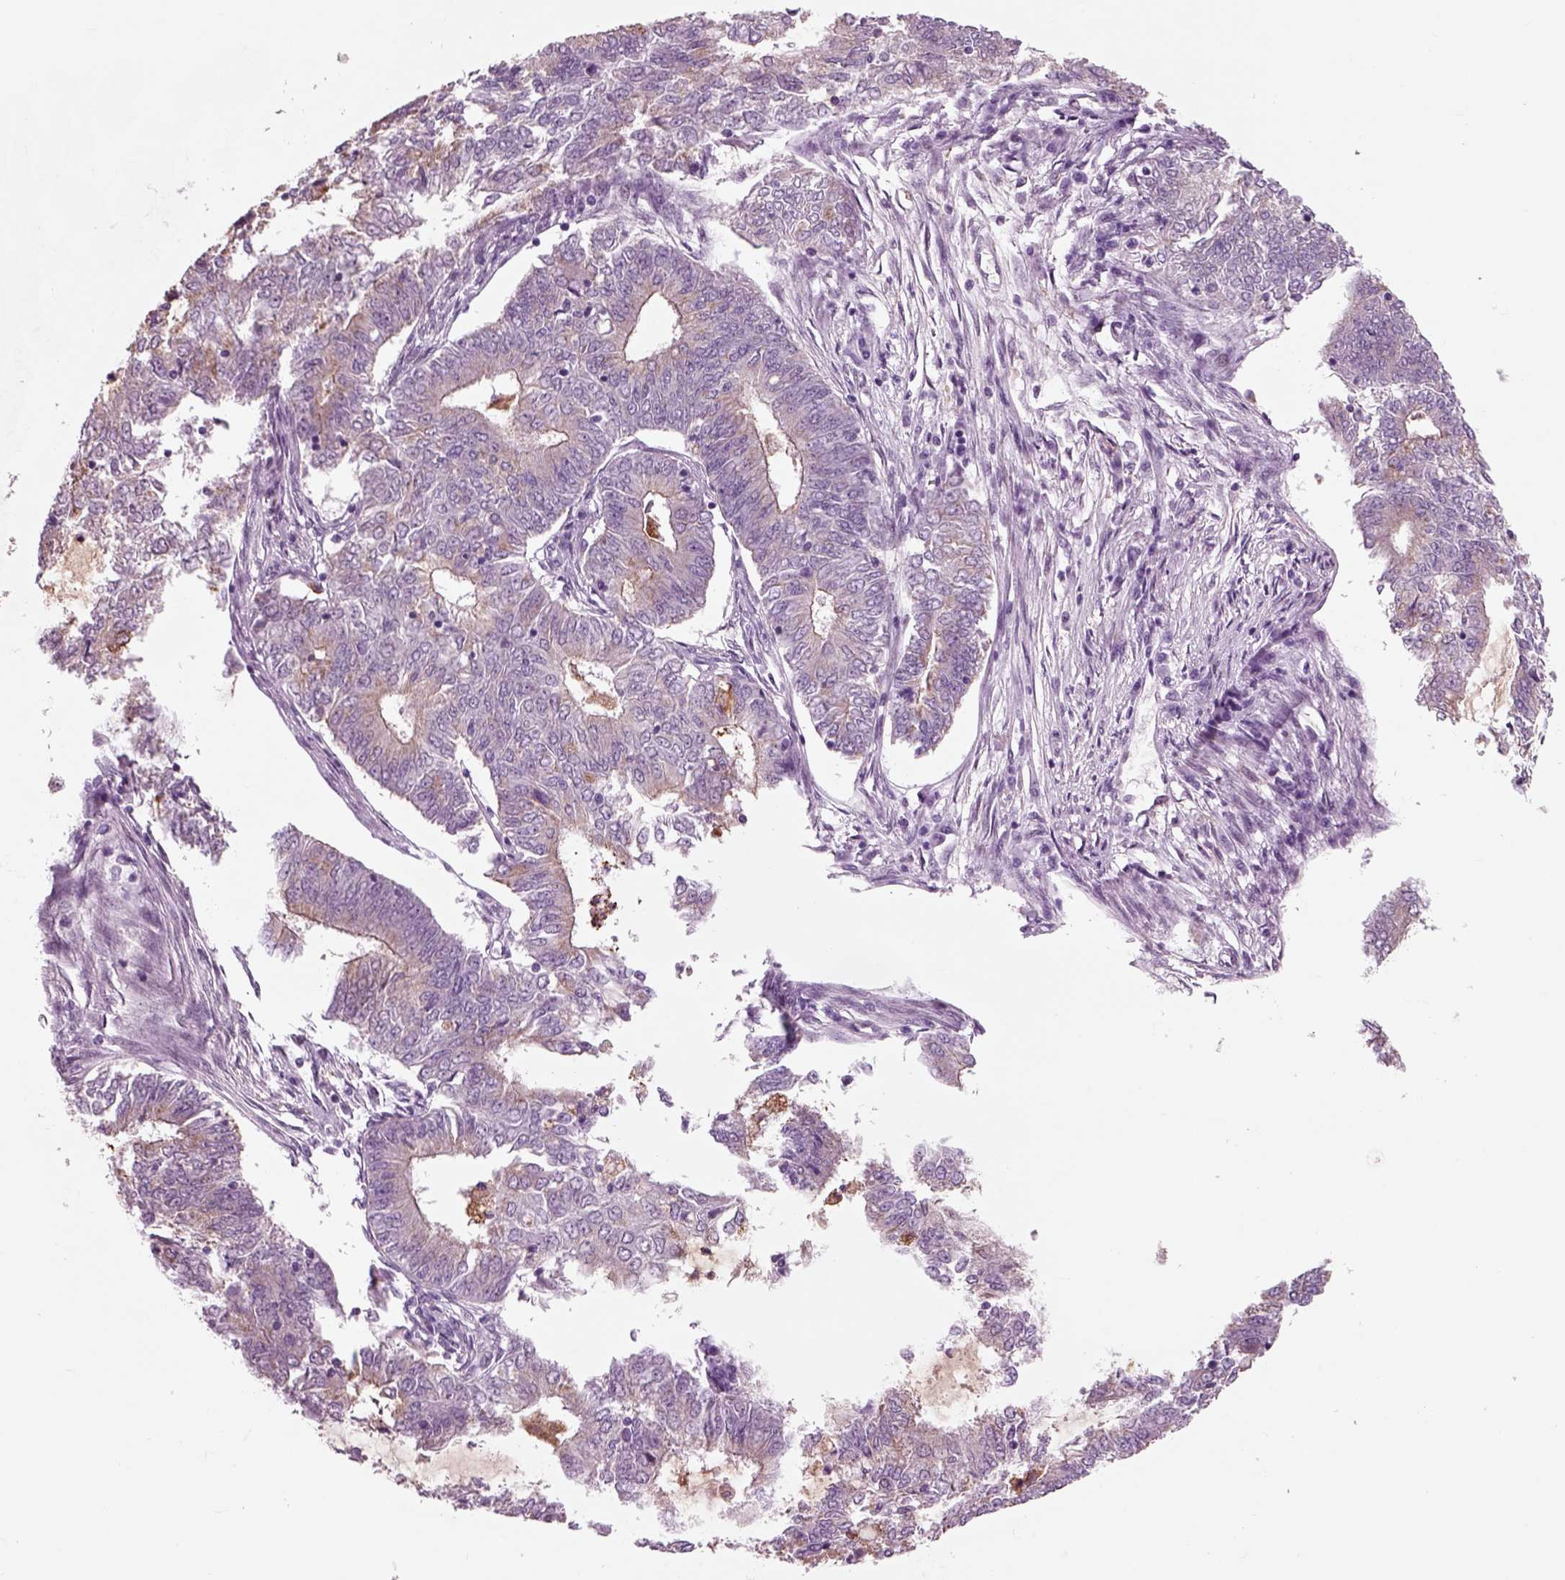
{"staining": {"intensity": "weak", "quantity": "<25%", "location": "cytoplasmic/membranous"}, "tissue": "endometrial cancer", "cell_type": "Tumor cells", "image_type": "cancer", "snomed": [{"axis": "morphology", "description": "Adenocarcinoma, NOS"}, {"axis": "topography", "description": "Endometrium"}], "caption": "An image of human adenocarcinoma (endometrial) is negative for staining in tumor cells.", "gene": "CHGB", "patient": {"sex": "female", "age": 62}}